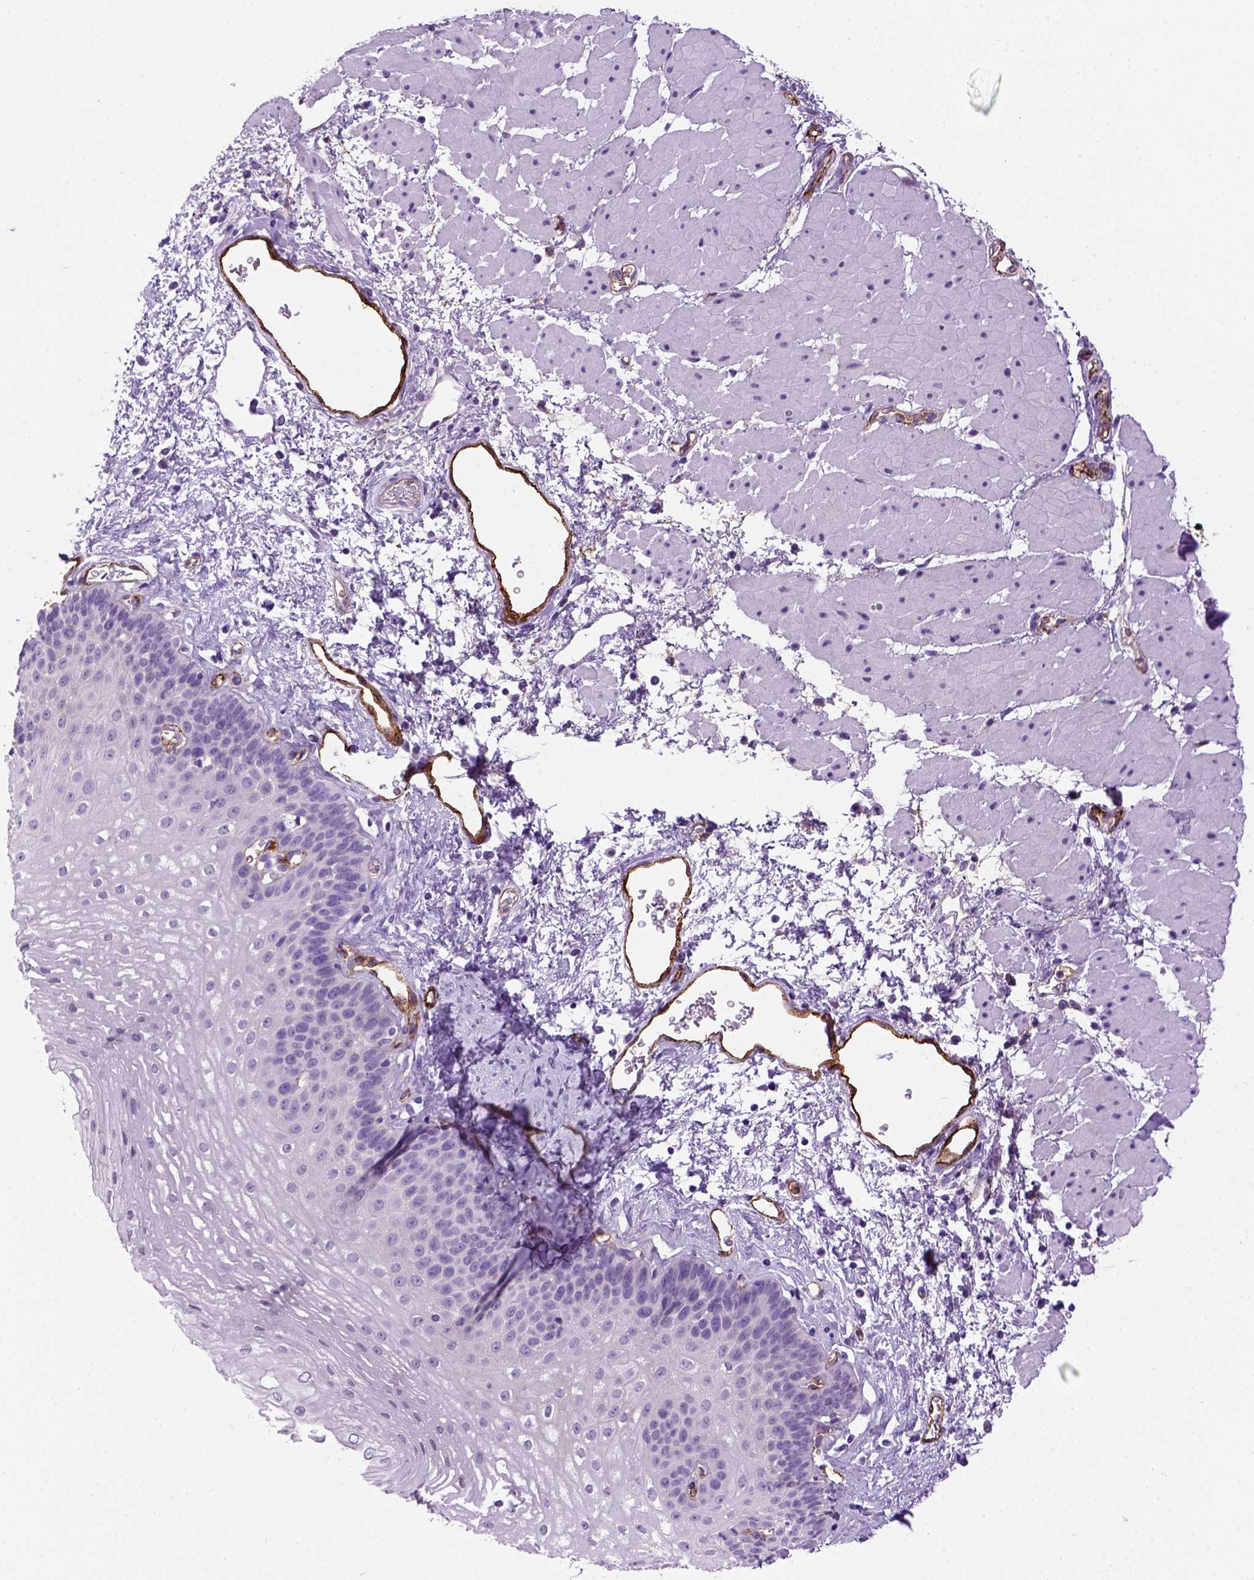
{"staining": {"intensity": "negative", "quantity": "none", "location": "none"}, "tissue": "esophagus", "cell_type": "Squamous epithelial cells", "image_type": "normal", "snomed": [{"axis": "morphology", "description": "Normal tissue, NOS"}, {"axis": "topography", "description": "Esophagus"}], "caption": "Protein analysis of normal esophagus exhibits no significant staining in squamous epithelial cells. Brightfield microscopy of IHC stained with DAB (3,3'-diaminobenzidine) (brown) and hematoxylin (blue), captured at high magnification.", "gene": "VWF", "patient": {"sex": "female", "age": 62}}